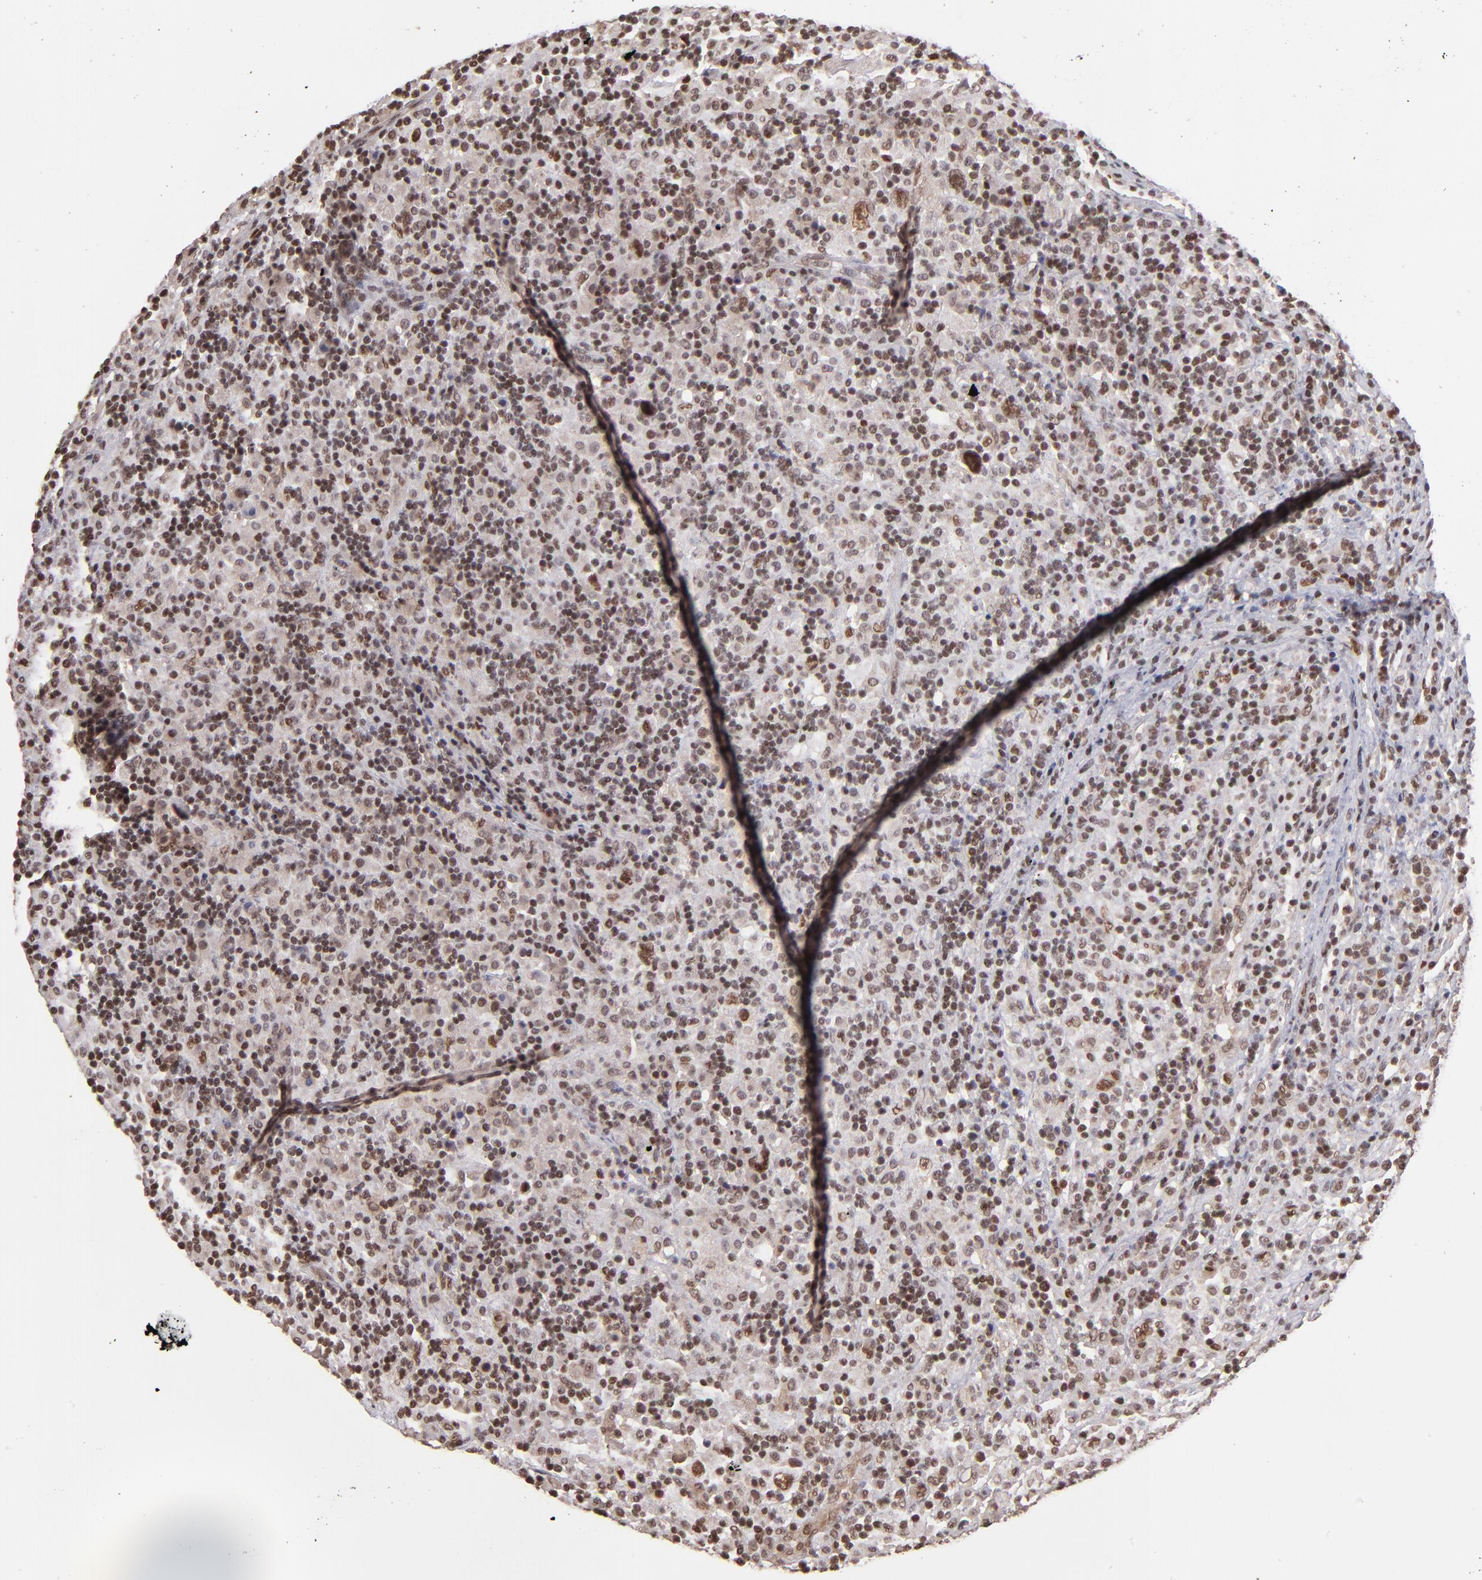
{"staining": {"intensity": "moderate", "quantity": "25%-75%", "location": "nuclear"}, "tissue": "lymphoma", "cell_type": "Tumor cells", "image_type": "cancer", "snomed": [{"axis": "morphology", "description": "Hodgkin's disease, NOS"}, {"axis": "topography", "description": "Lymph node"}], "caption": "A micrograph of lymphoma stained for a protein demonstrates moderate nuclear brown staining in tumor cells.", "gene": "TERF2", "patient": {"sex": "male", "age": 46}}